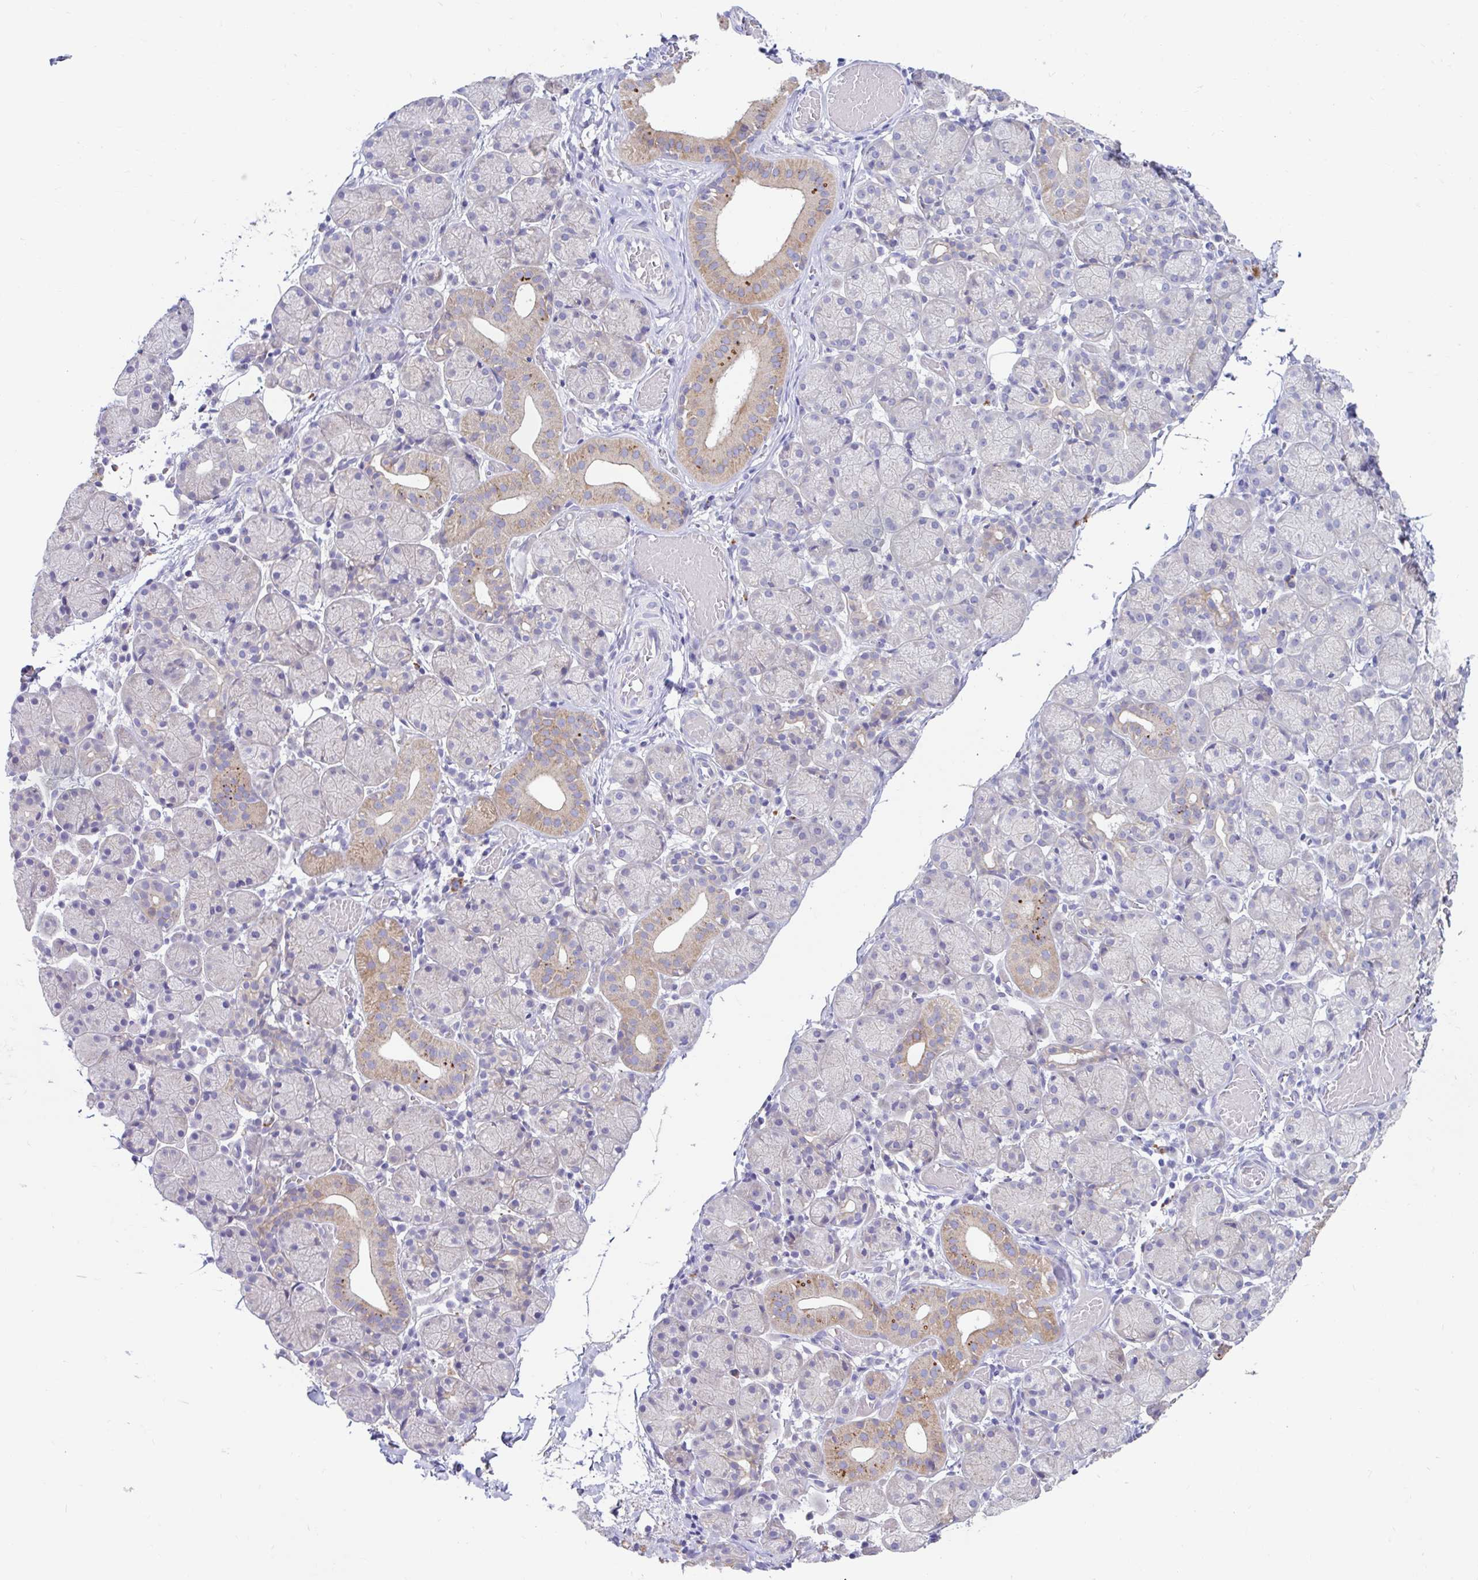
{"staining": {"intensity": "moderate", "quantity": "<25%", "location": "cytoplasmic/membranous"}, "tissue": "salivary gland", "cell_type": "Glandular cells", "image_type": "normal", "snomed": [{"axis": "morphology", "description": "Normal tissue, NOS"}, {"axis": "topography", "description": "Salivary gland"}], "caption": "Approximately <25% of glandular cells in unremarkable salivary gland demonstrate moderate cytoplasmic/membranous protein positivity as visualized by brown immunohistochemical staining.", "gene": "ZNF33A", "patient": {"sex": "female", "age": 24}}